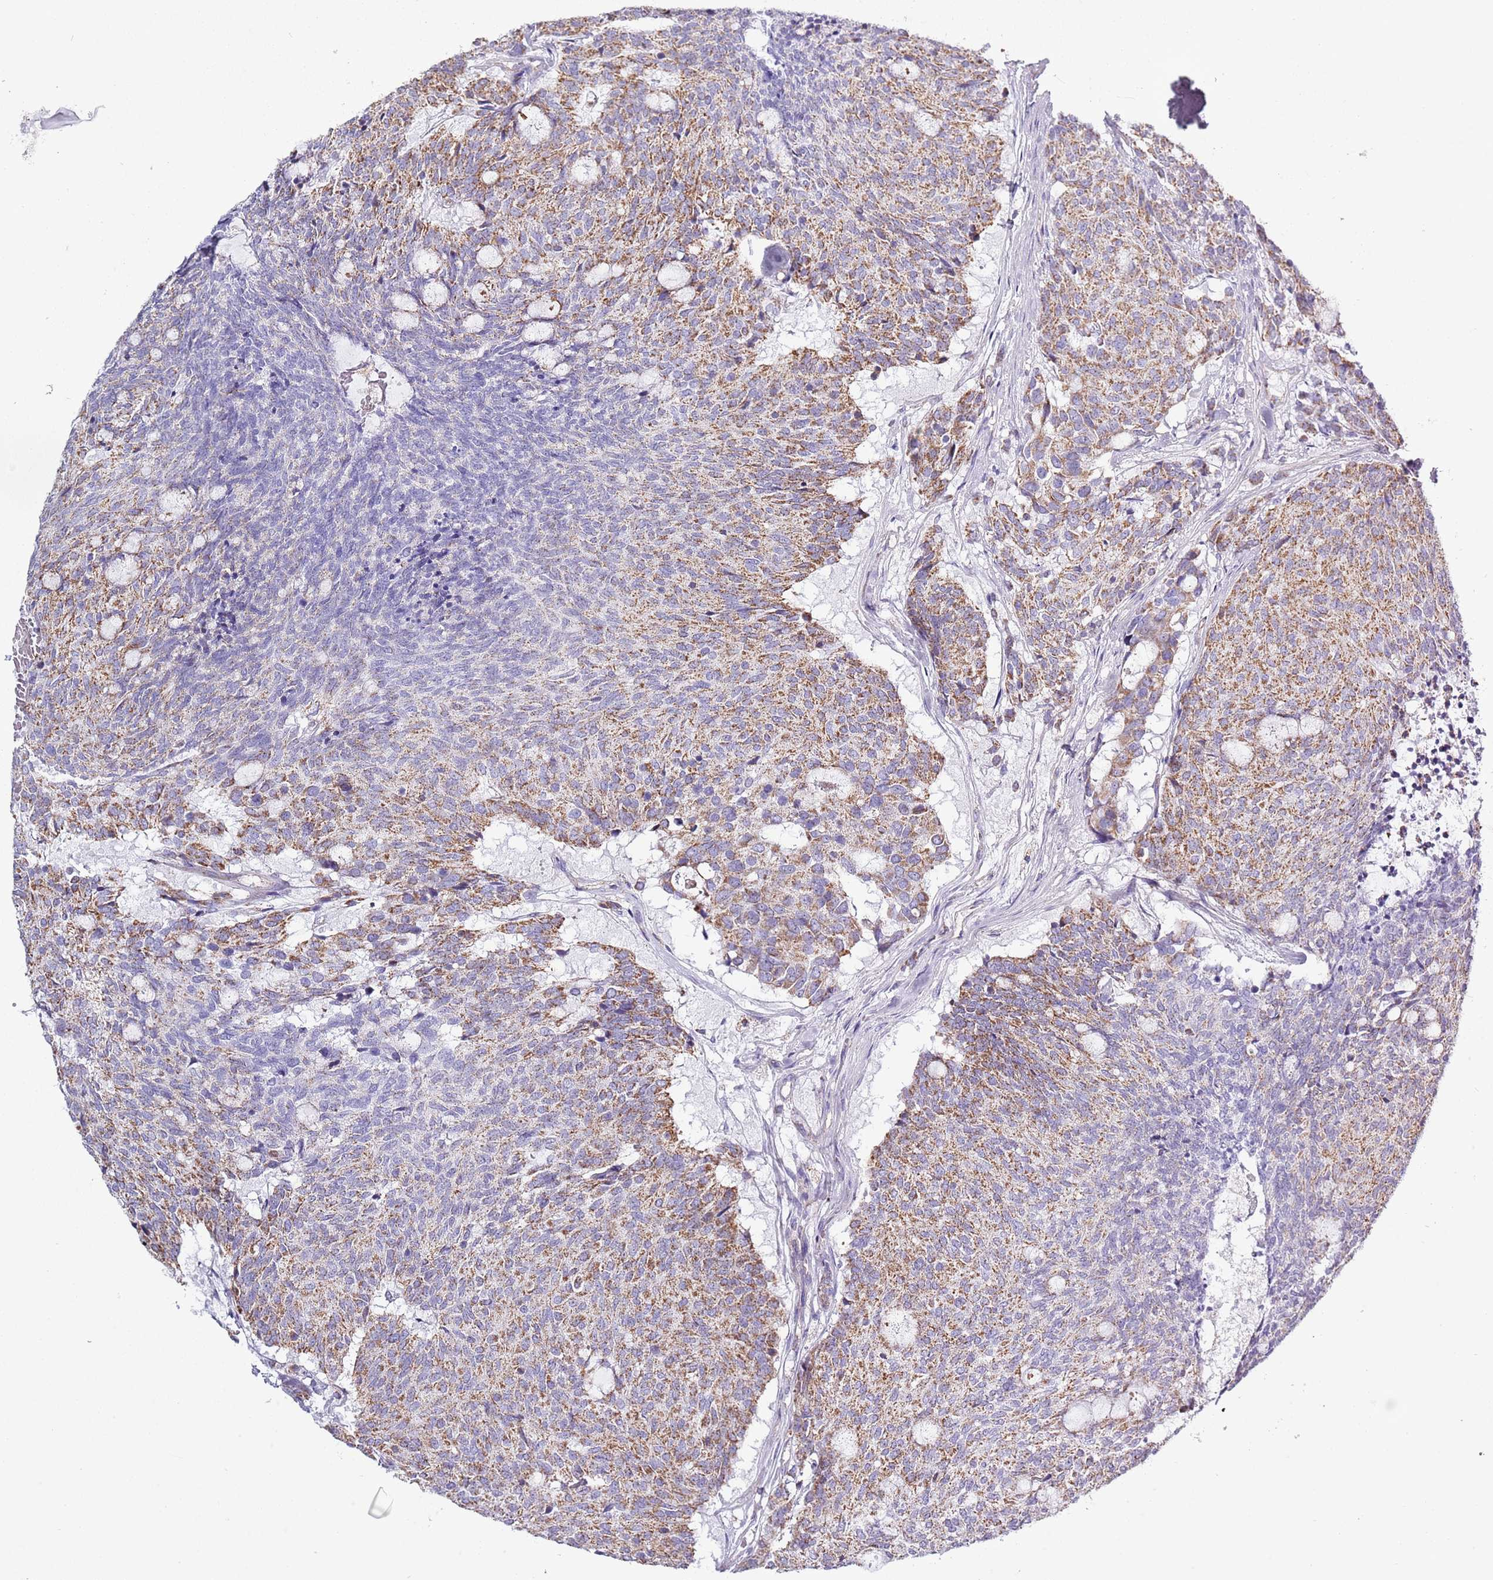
{"staining": {"intensity": "moderate", "quantity": "25%-75%", "location": "cytoplasmic/membranous"}, "tissue": "carcinoid", "cell_type": "Tumor cells", "image_type": "cancer", "snomed": [{"axis": "morphology", "description": "Carcinoid, malignant, NOS"}, {"axis": "topography", "description": "Pancreas"}], "caption": "A brown stain highlights moderate cytoplasmic/membranous positivity of a protein in human carcinoid (malignant) tumor cells. The protein is stained brown, and the nuclei are stained in blue (DAB (3,3'-diaminobenzidine) IHC with brightfield microscopy, high magnification).", "gene": "SLC23A1", "patient": {"sex": "female", "age": 54}}